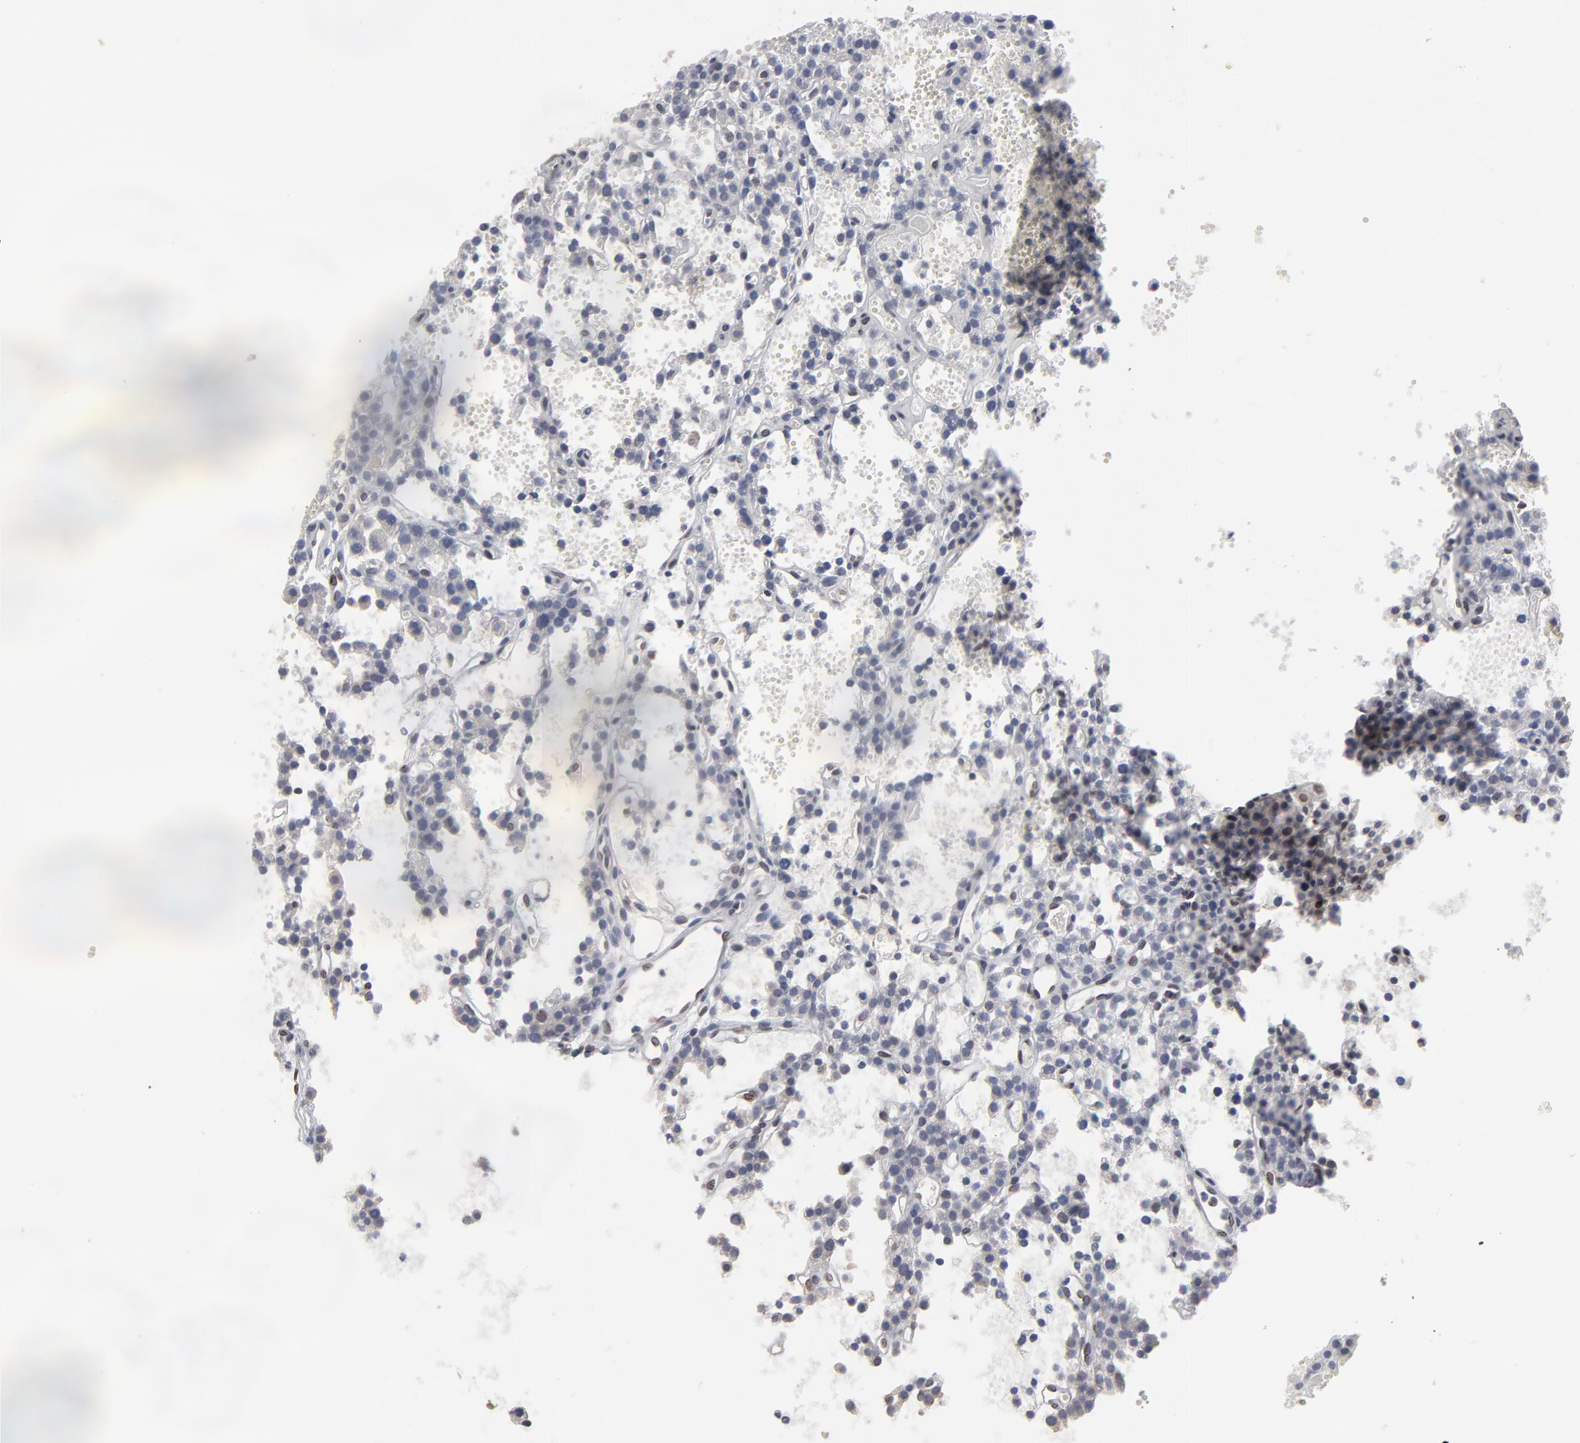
{"staining": {"intensity": "weak", "quantity": "<25%", "location": "cytoplasmic/membranous,nuclear"}, "tissue": "parathyroid gland", "cell_type": "Glandular cells", "image_type": "normal", "snomed": [{"axis": "morphology", "description": "Normal tissue, NOS"}, {"axis": "topography", "description": "Parathyroid gland"}], "caption": "Immunohistochemical staining of unremarkable human parathyroid gland exhibits no significant expression in glandular cells.", "gene": "SYNE2", "patient": {"sex": "male", "age": 25}}